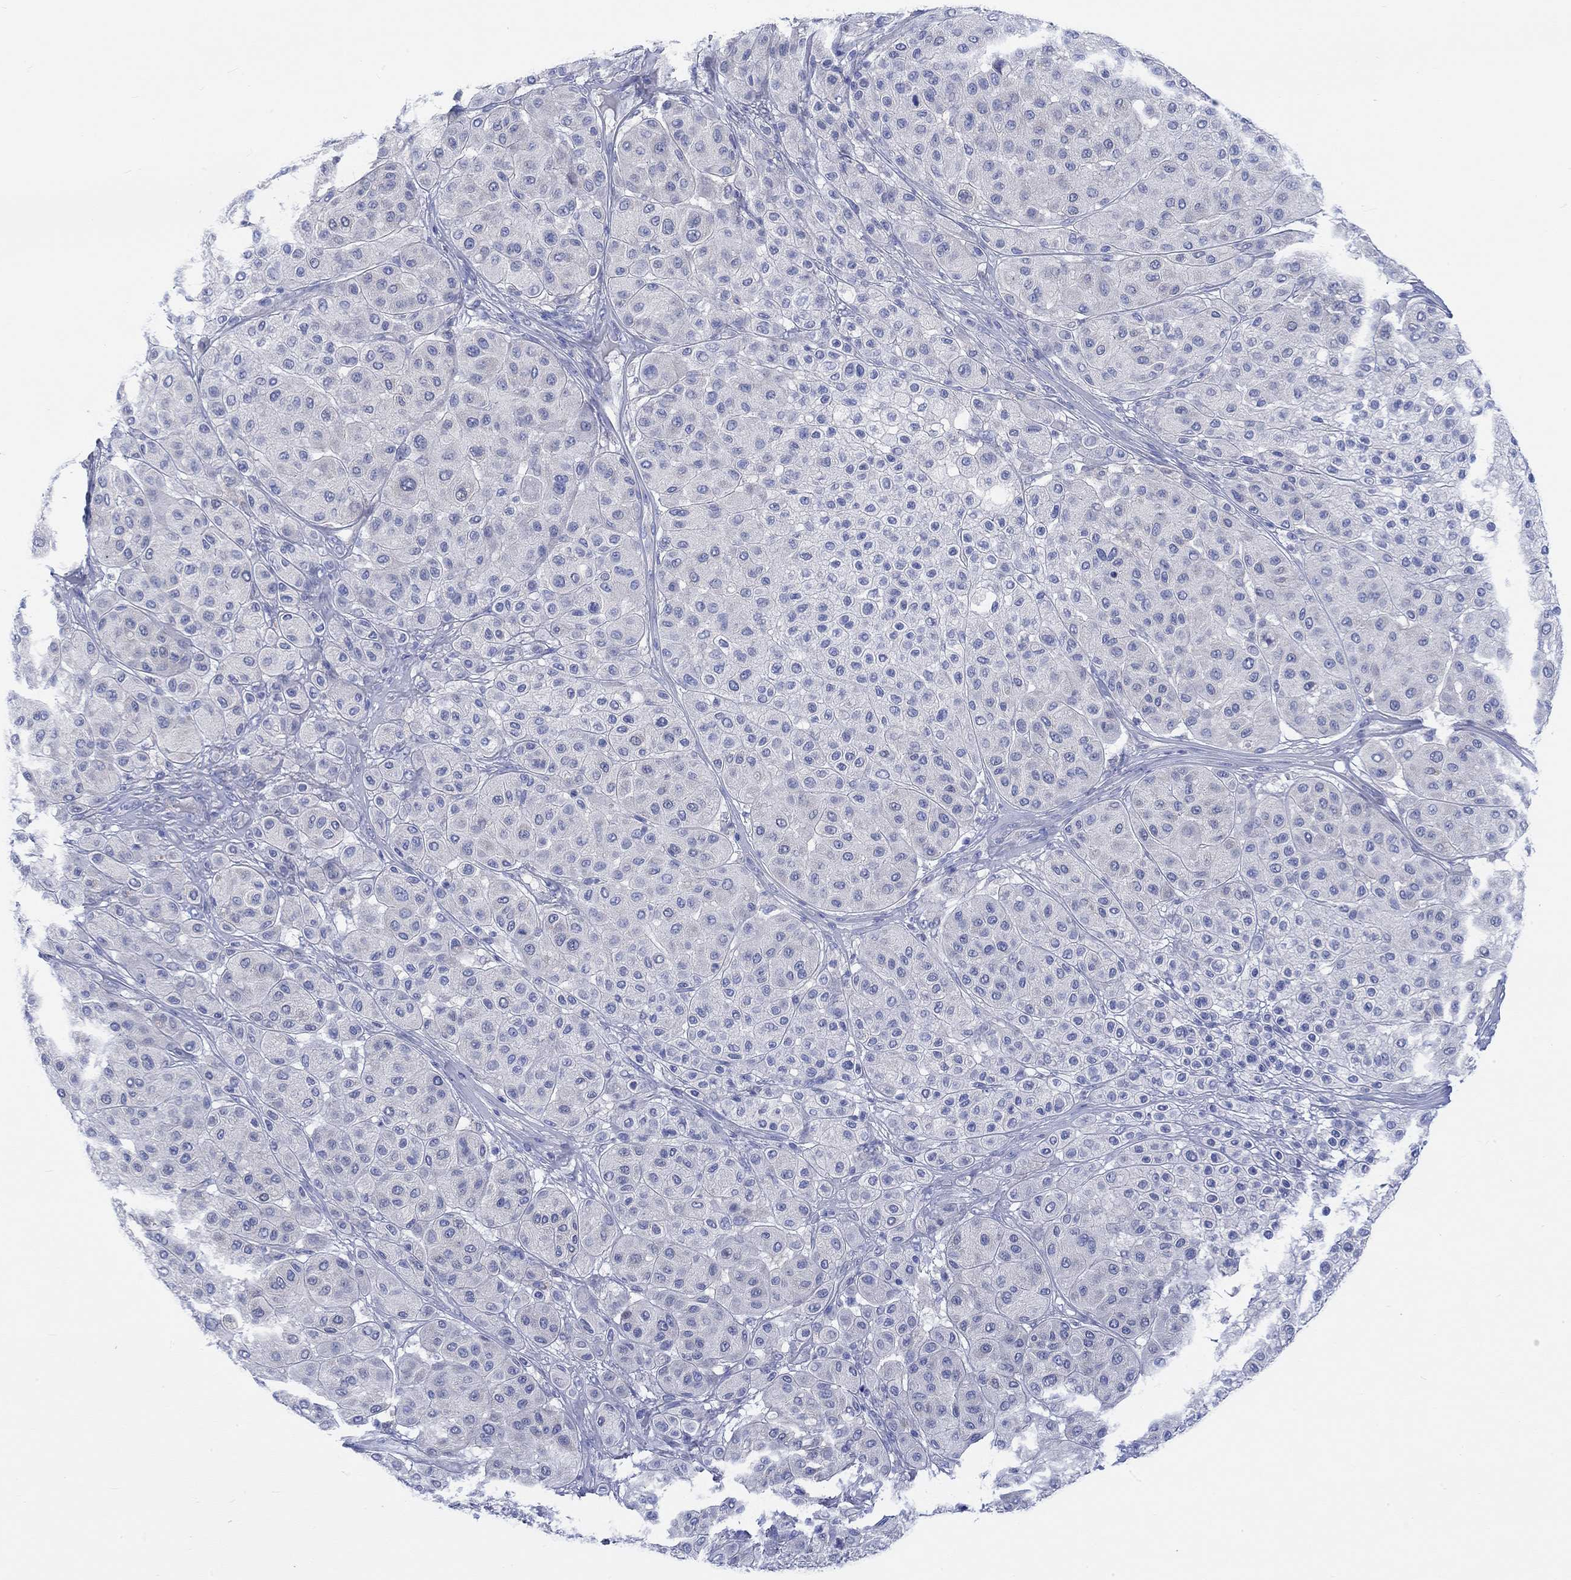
{"staining": {"intensity": "negative", "quantity": "none", "location": "none"}, "tissue": "melanoma", "cell_type": "Tumor cells", "image_type": "cancer", "snomed": [{"axis": "morphology", "description": "Malignant melanoma, Metastatic site"}, {"axis": "topography", "description": "Smooth muscle"}], "caption": "A micrograph of human melanoma is negative for staining in tumor cells.", "gene": "REEP6", "patient": {"sex": "male", "age": 41}}